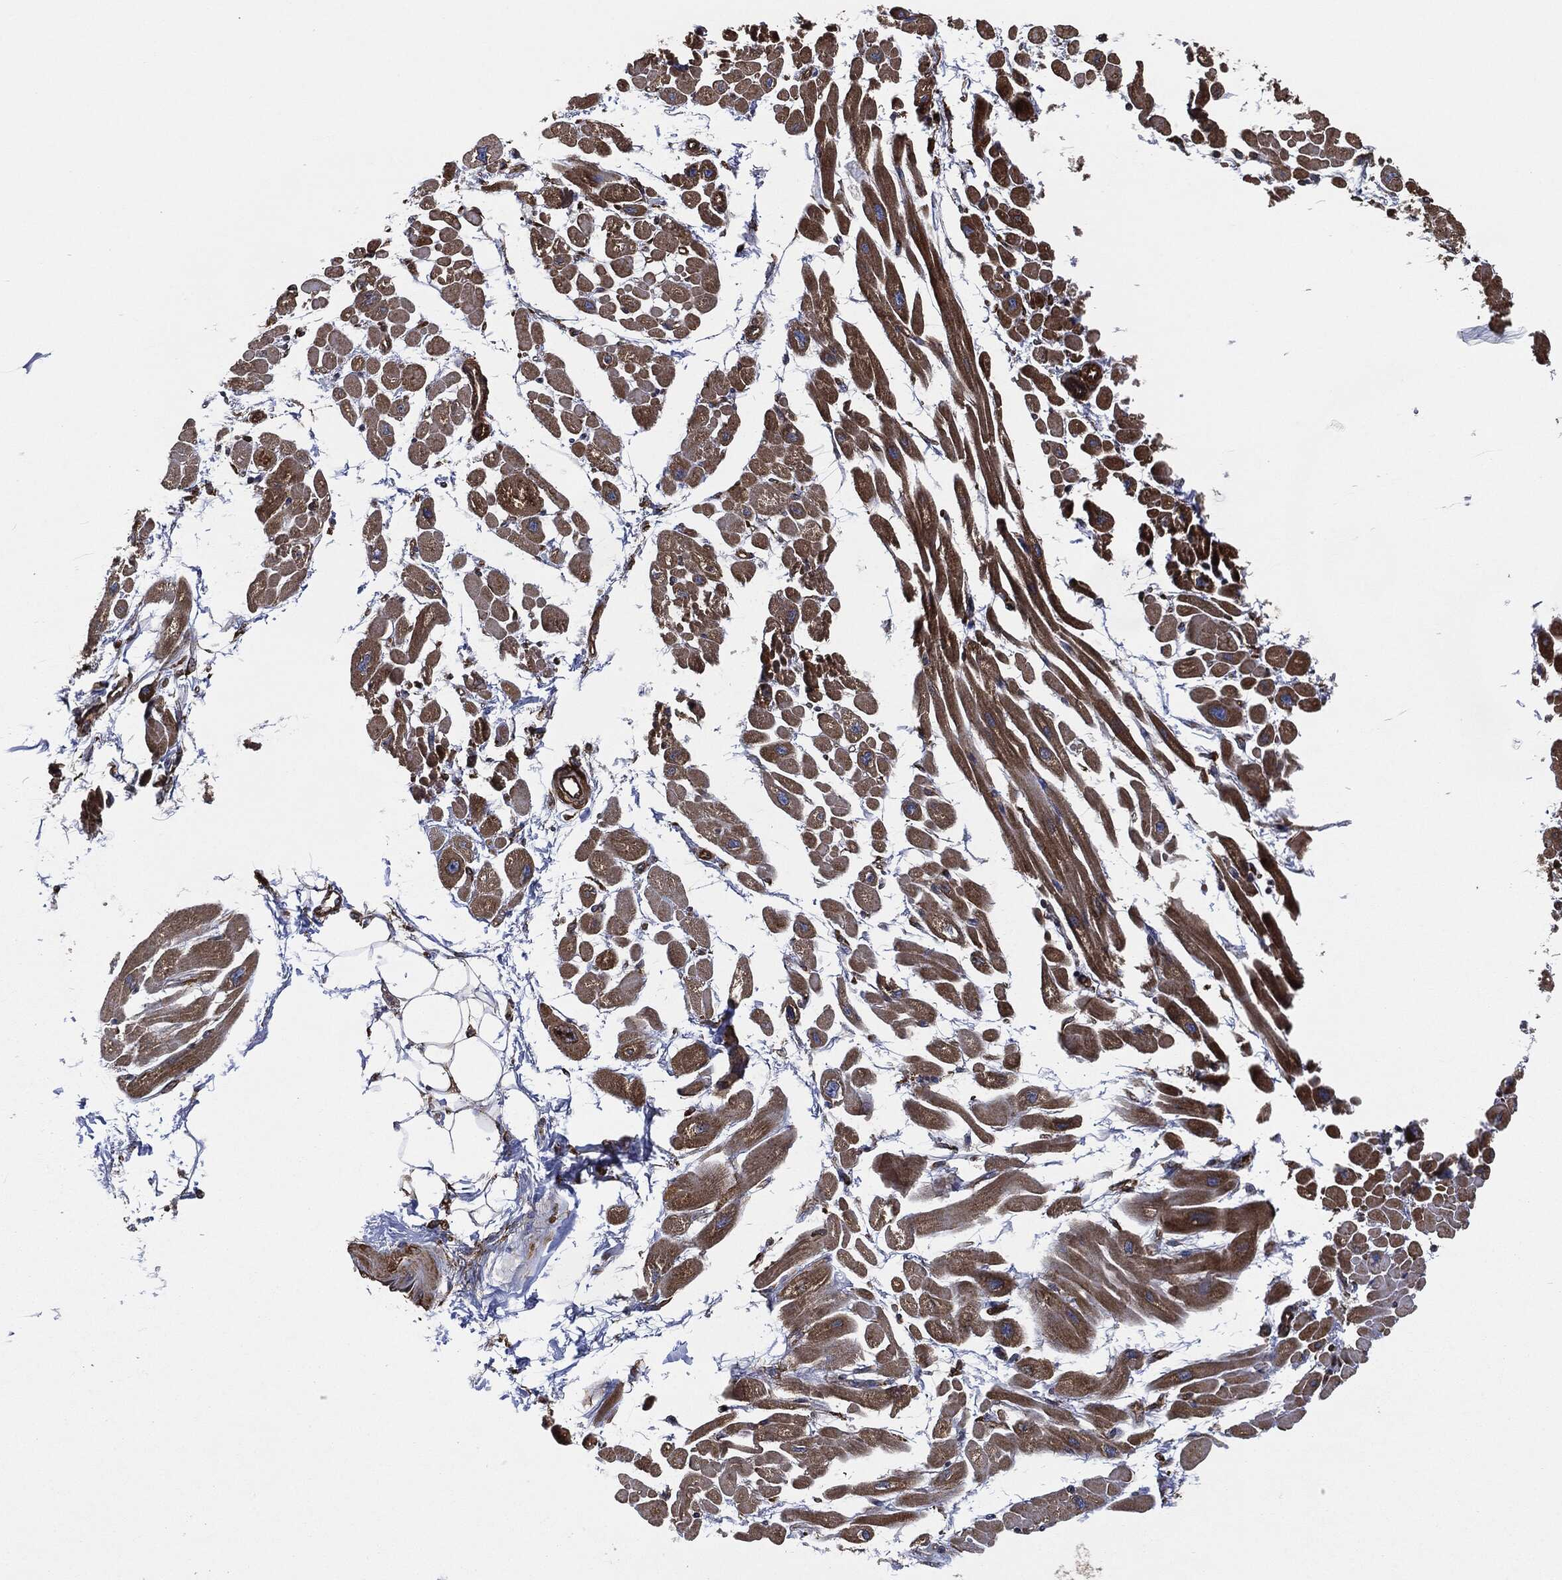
{"staining": {"intensity": "moderate", "quantity": "25%-75%", "location": "cytoplasmic/membranous"}, "tissue": "heart muscle", "cell_type": "Cardiomyocytes", "image_type": "normal", "snomed": [{"axis": "morphology", "description": "Normal tissue, NOS"}, {"axis": "topography", "description": "Heart"}], "caption": "This is an image of immunohistochemistry staining of normal heart muscle, which shows moderate positivity in the cytoplasmic/membranous of cardiomyocytes.", "gene": "AMFR", "patient": {"sex": "male", "age": 66}}